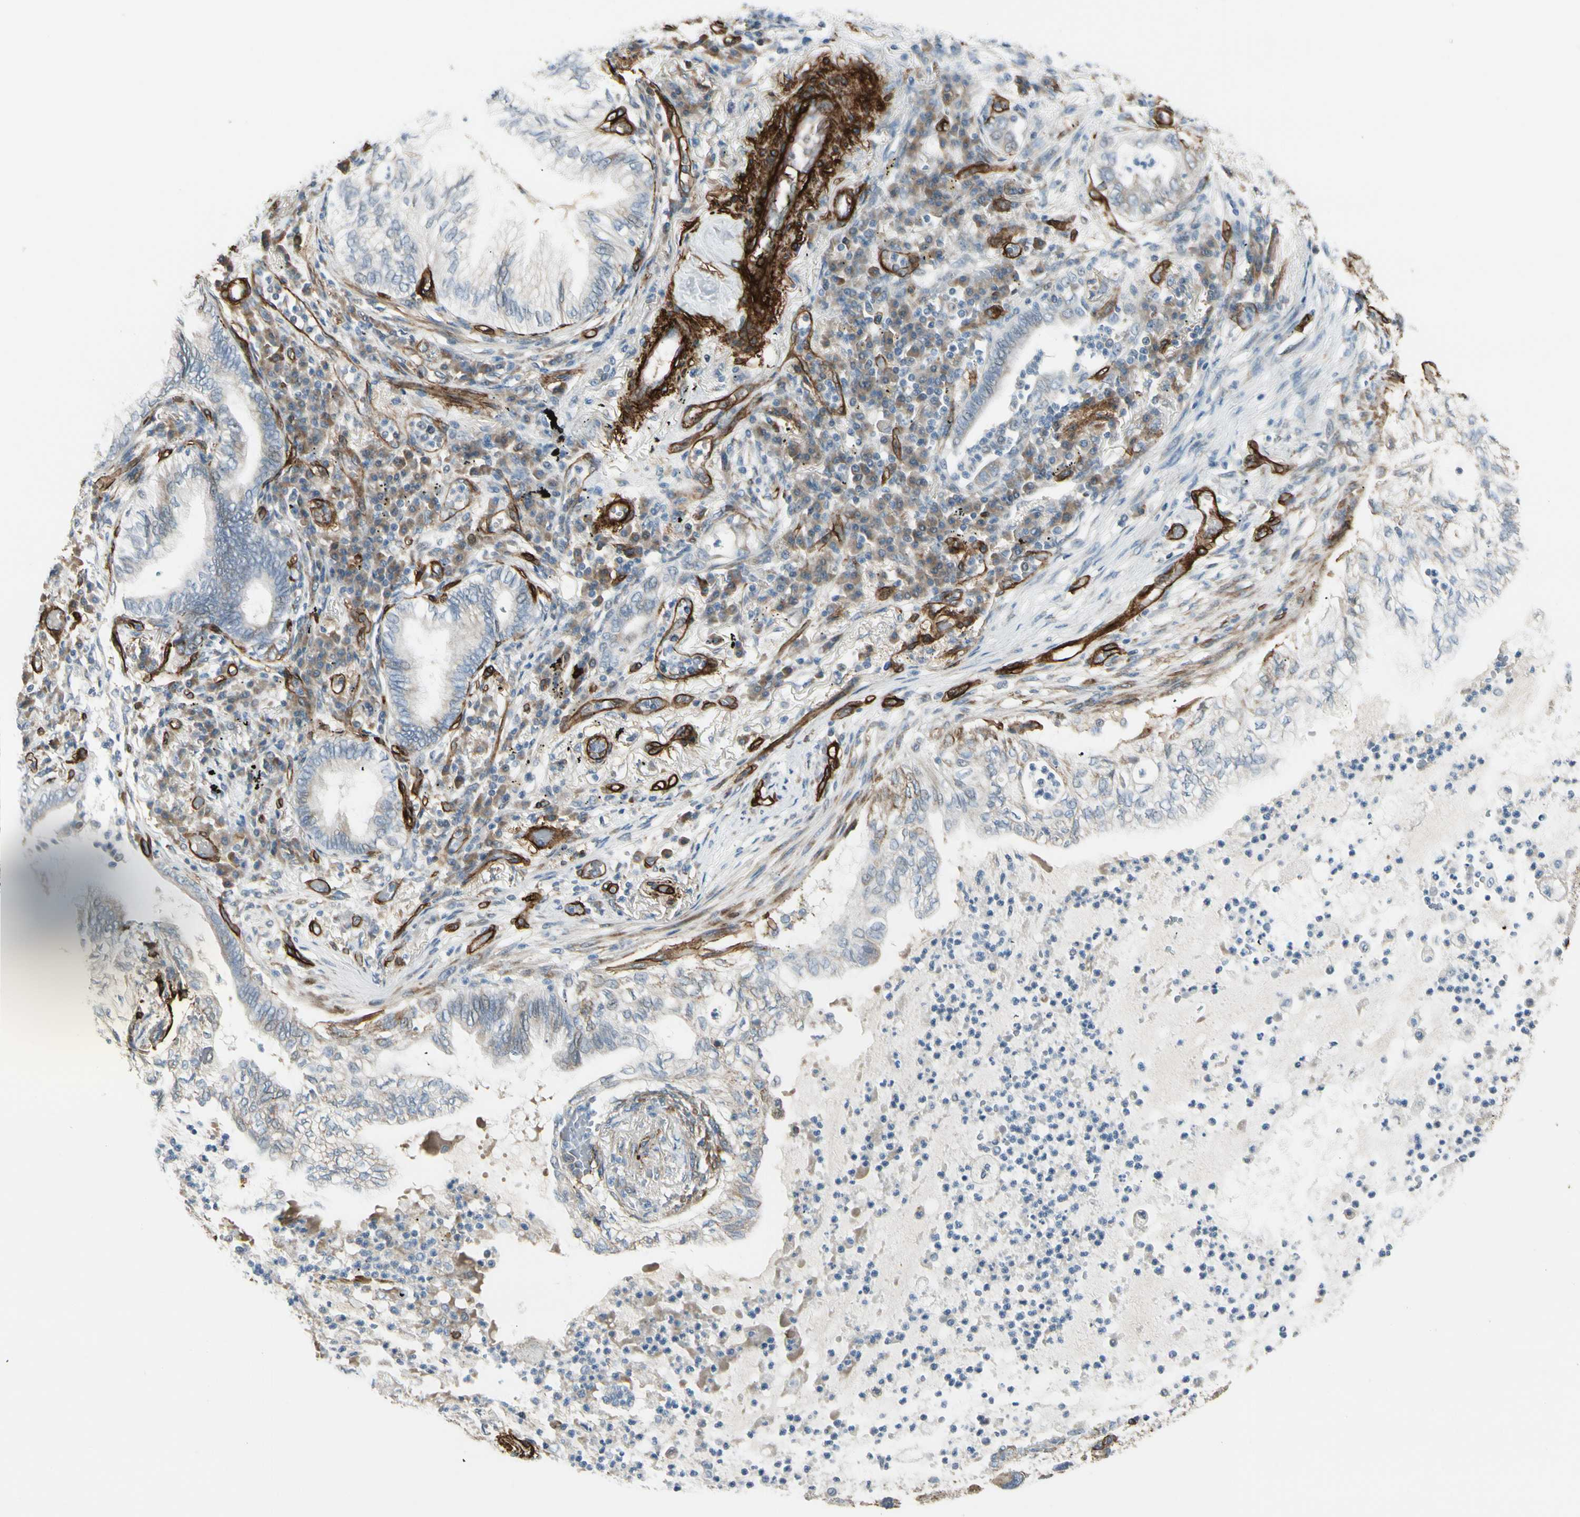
{"staining": {"intensity": "negative", "quantity": "none", "location": "none"}, "tissue": "lung cancer", "cell_type": "Tumor cells", "image_type": "cancer", "snomed": [{"axis": "morphology", "description": "Normal tissue, NOS"}, {"axis": "morphology", "description": "Adenocarcinoma, NOS"}, {"axis": "topography", "description": "Bronchus"}, {"axis": "topography", "description": "Lung"}], "caption": "Photomicrograph shows no protein staining in tumor cells of lung adenocarcinoma tissue.", "gene": "MCAM", "patient": {"sex": "female", "age": 70}}